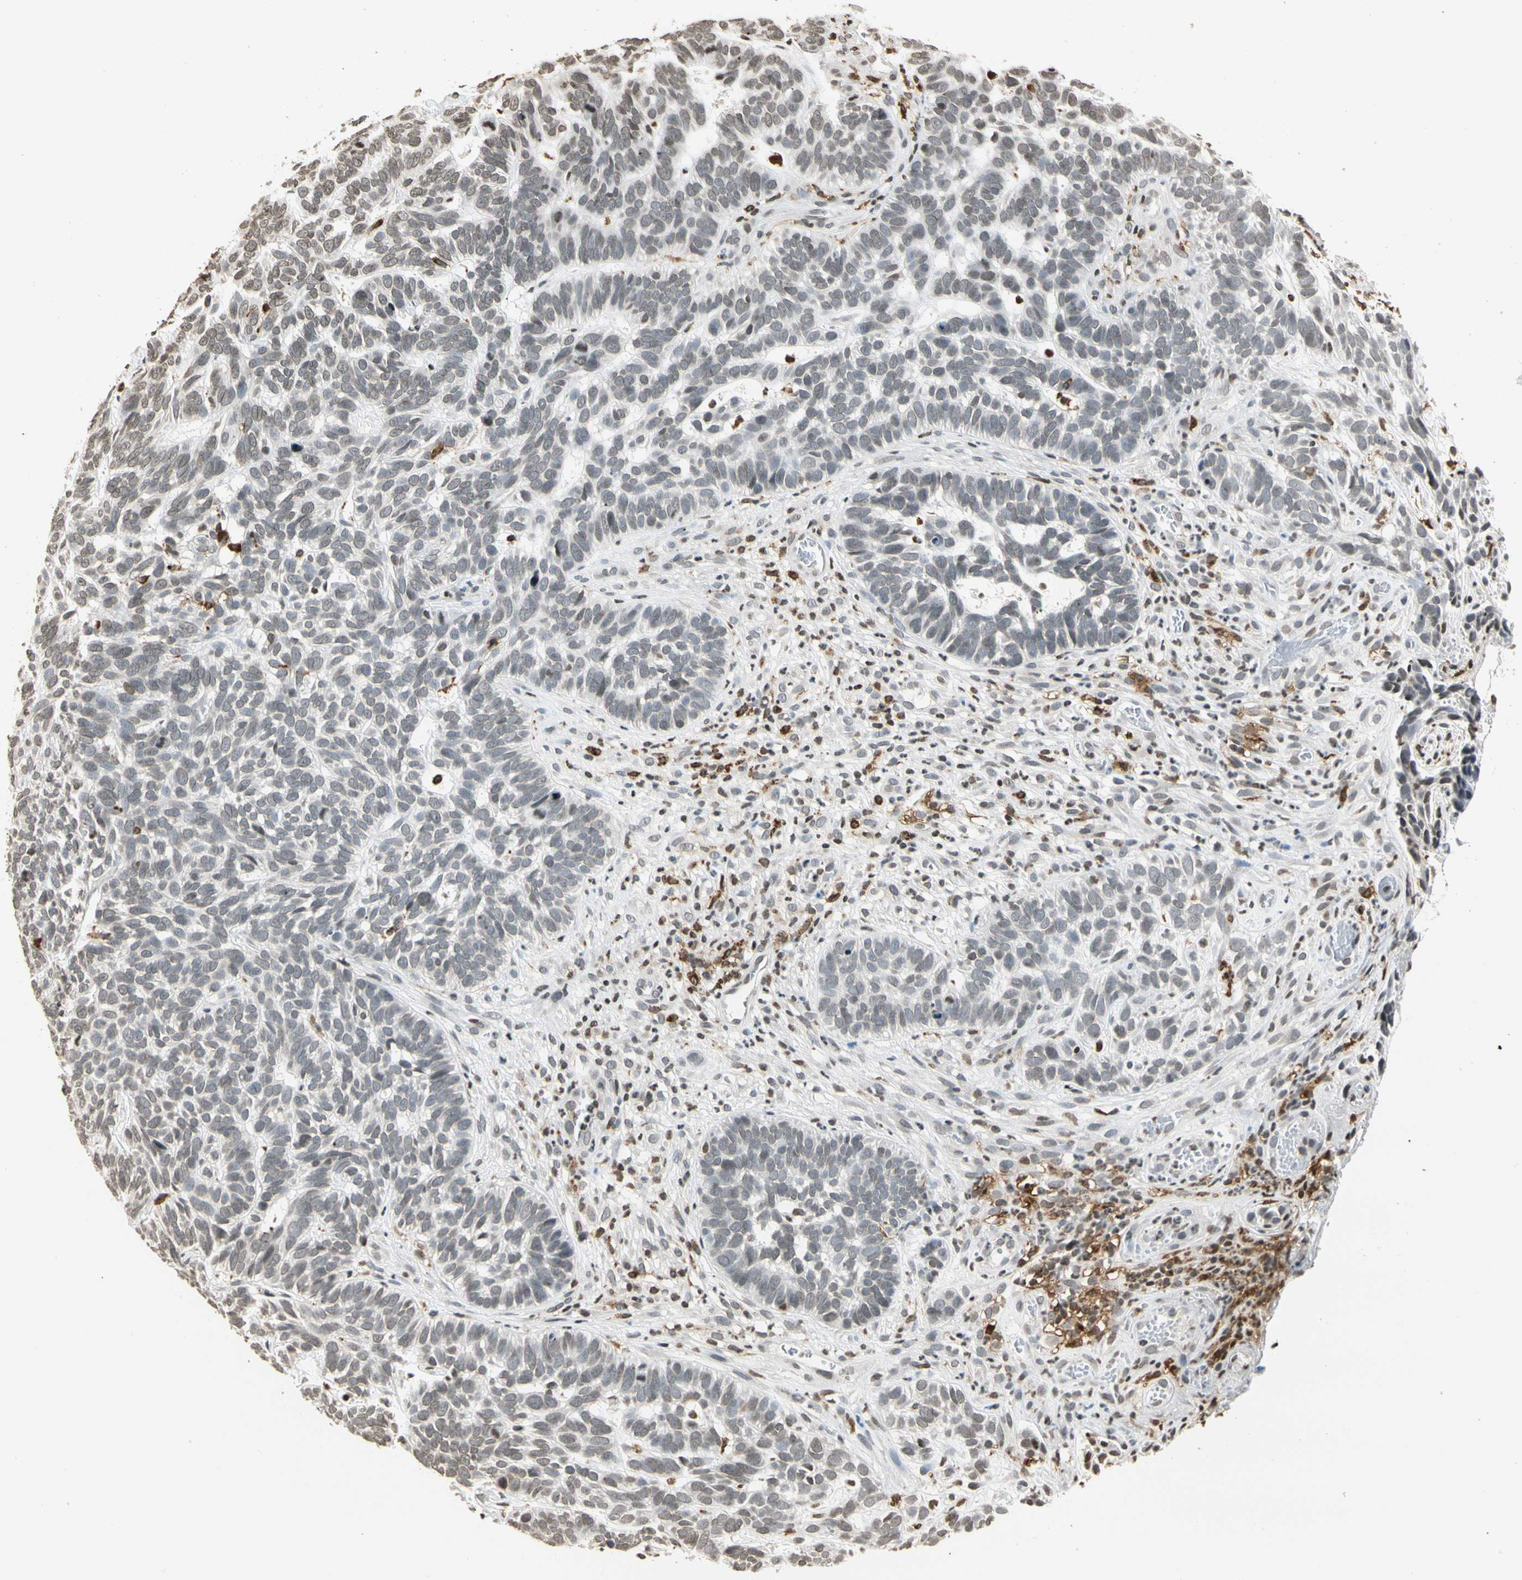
{"staining": {"intensity": "weak", "quantity": "25%-75%", "location": "nuclear"}, "tissue": "skin cancer", "cell_type": "Tumor cells", "image_type": "cancer", "snomed": [{"axis": "morphology", "description": "Basal cell carcinoma"}, {"axis": "topography", "description": "Skin"}], "caption": "This is a photomicrograph of immunohistochemistry staining of skin cancer, which shows weak positivity in the nuclear of tumor cells.", "gene": "FER", "patient": {"sex": "male", "age": 87}}